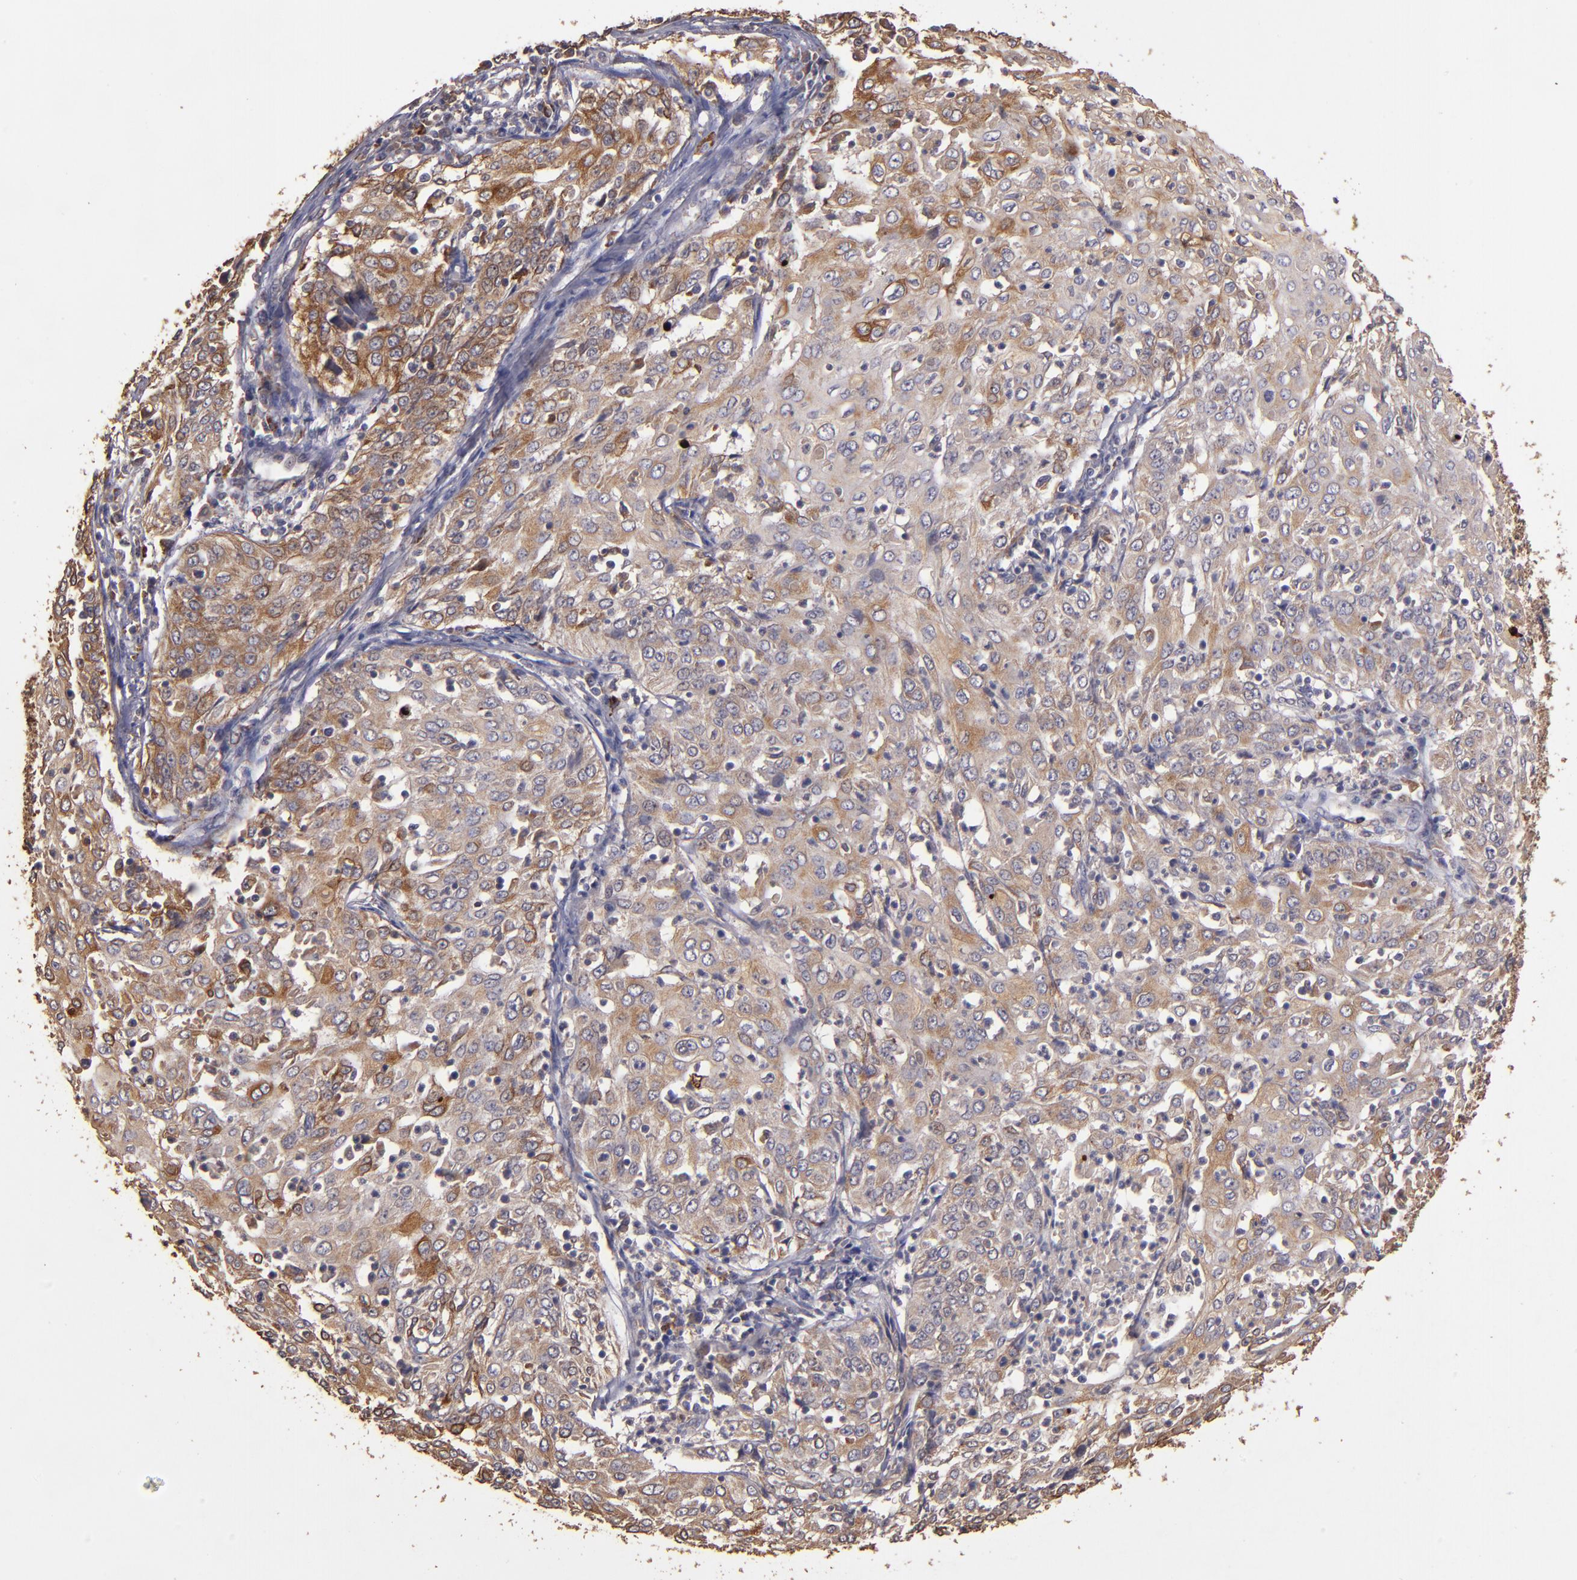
{"staining": {"intensity": "moderate", "quantity": ">75%", "location": "cytoplasmic/membranous"}, "tissue": "cervical cancer", "cell_type": "Tumor cells", "image_type": "cancer", "snomed": [{"axis": "morphology", "description": "Squamous cell carcinoma, NOS"}, {"axis": "topography", "description": "Cervix"}], "caption": "High-magnification brightfield microscopy of squamous cell carcinoma (cervical) stained with DAB (3,3'-diaminobenzidine) (brown) and counterstained with hematoxylin (blue). tumor cells exhibit moderate cytoplasmic/membranous positivity is identified in approximately>75% of cells. Ihc stains the protein in brown and the nuclei are stained blue.", "gene": "SRRD", "patient": {"sex": "female", "age": 39}}